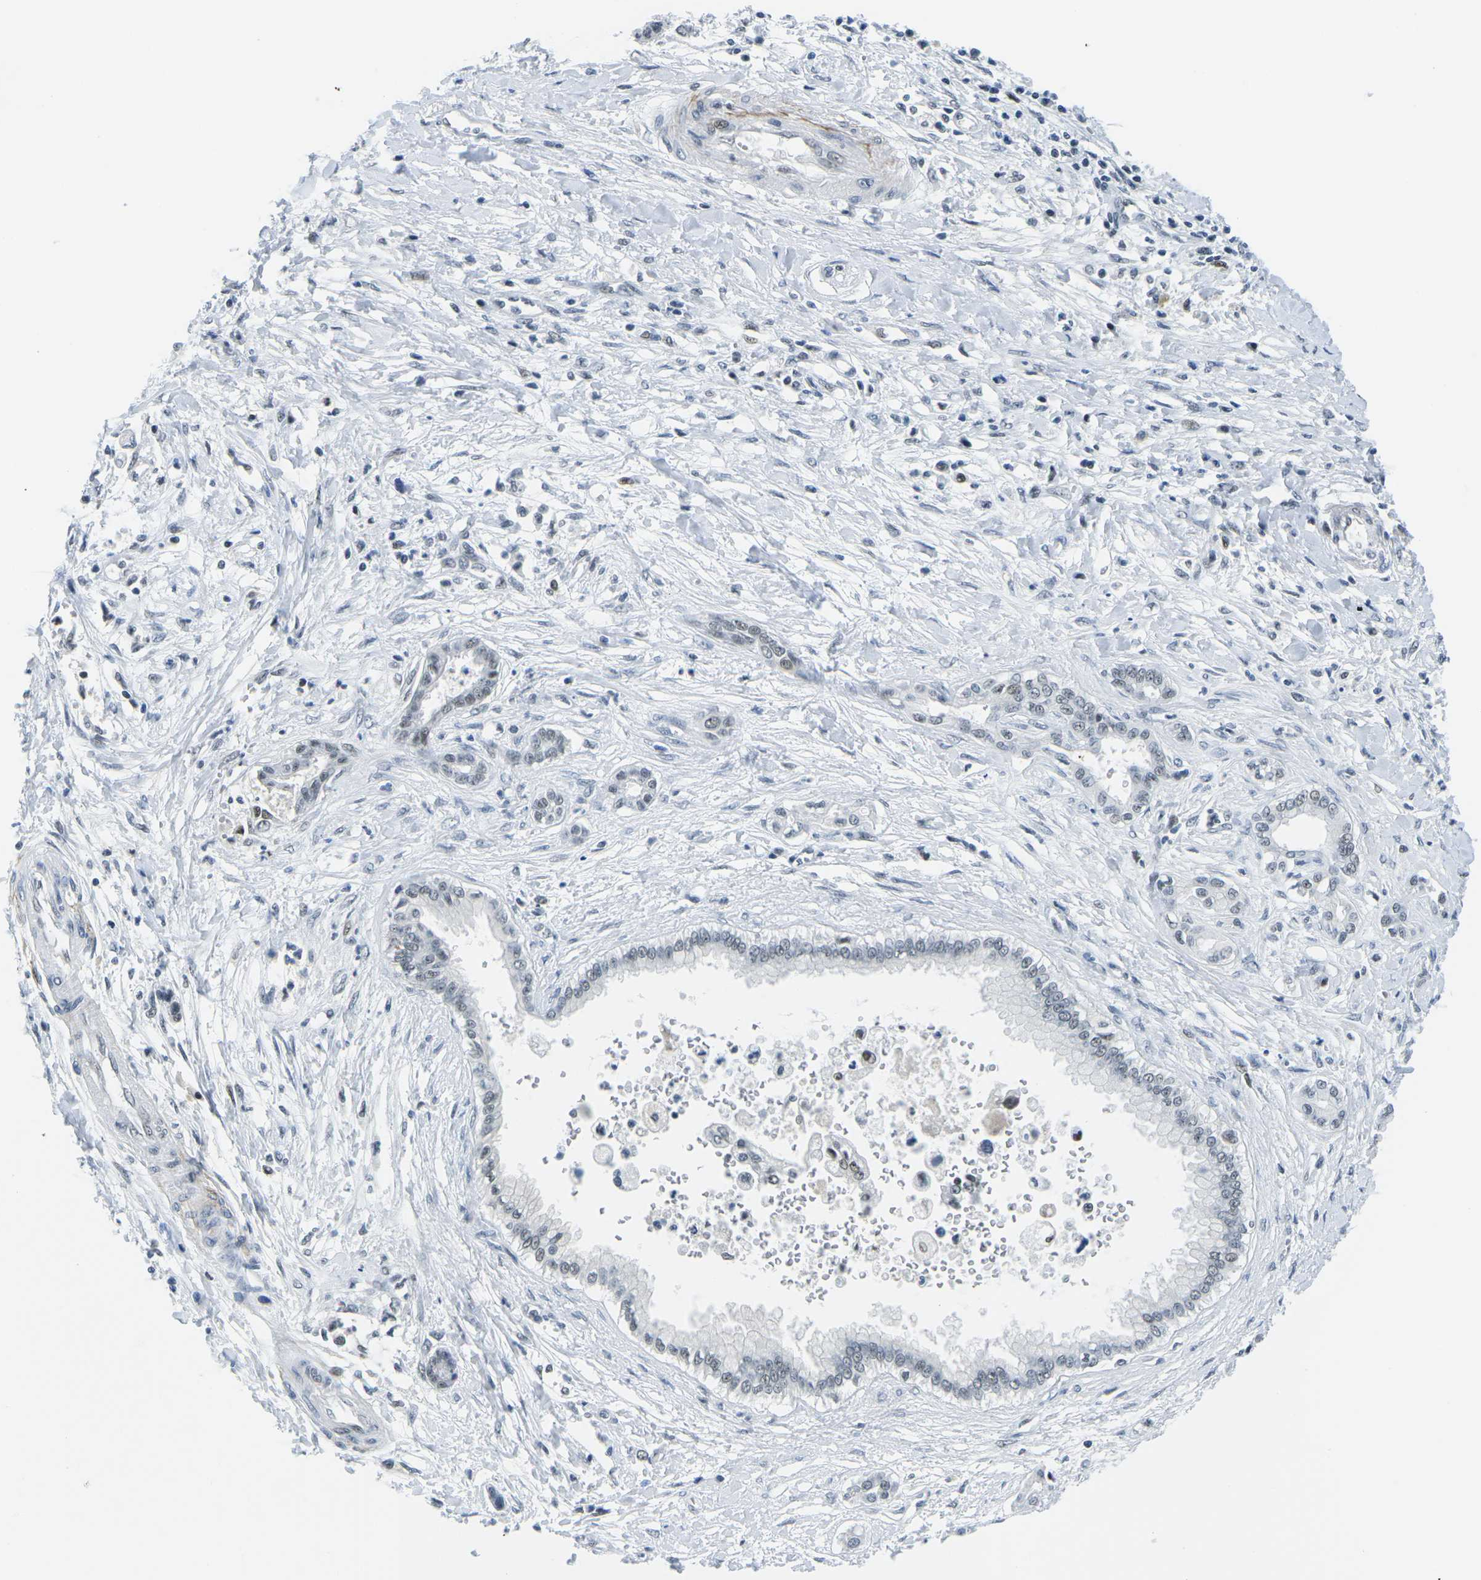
{"staining": {"intensity": "weak", "quantity": "<25%", "location": "nuclear"}, "tissue": "pancreatic cancer", "cell_type": "Tumor cells", "image_type": "cancer", "snomed": [{"axis": "morphology", "description": "Adenocarcinoma, NOS"}, {"axis": "topography", "description": "Pancreas"}], "caption": "High power microscopy micrograph of an immunohistochemistry histopathology image of pancreatic adenocarcinoma, revealing no significant expression in tumor cells.", "gene": "PRPF8", "patient": {"sex": "male", "age": 56}}